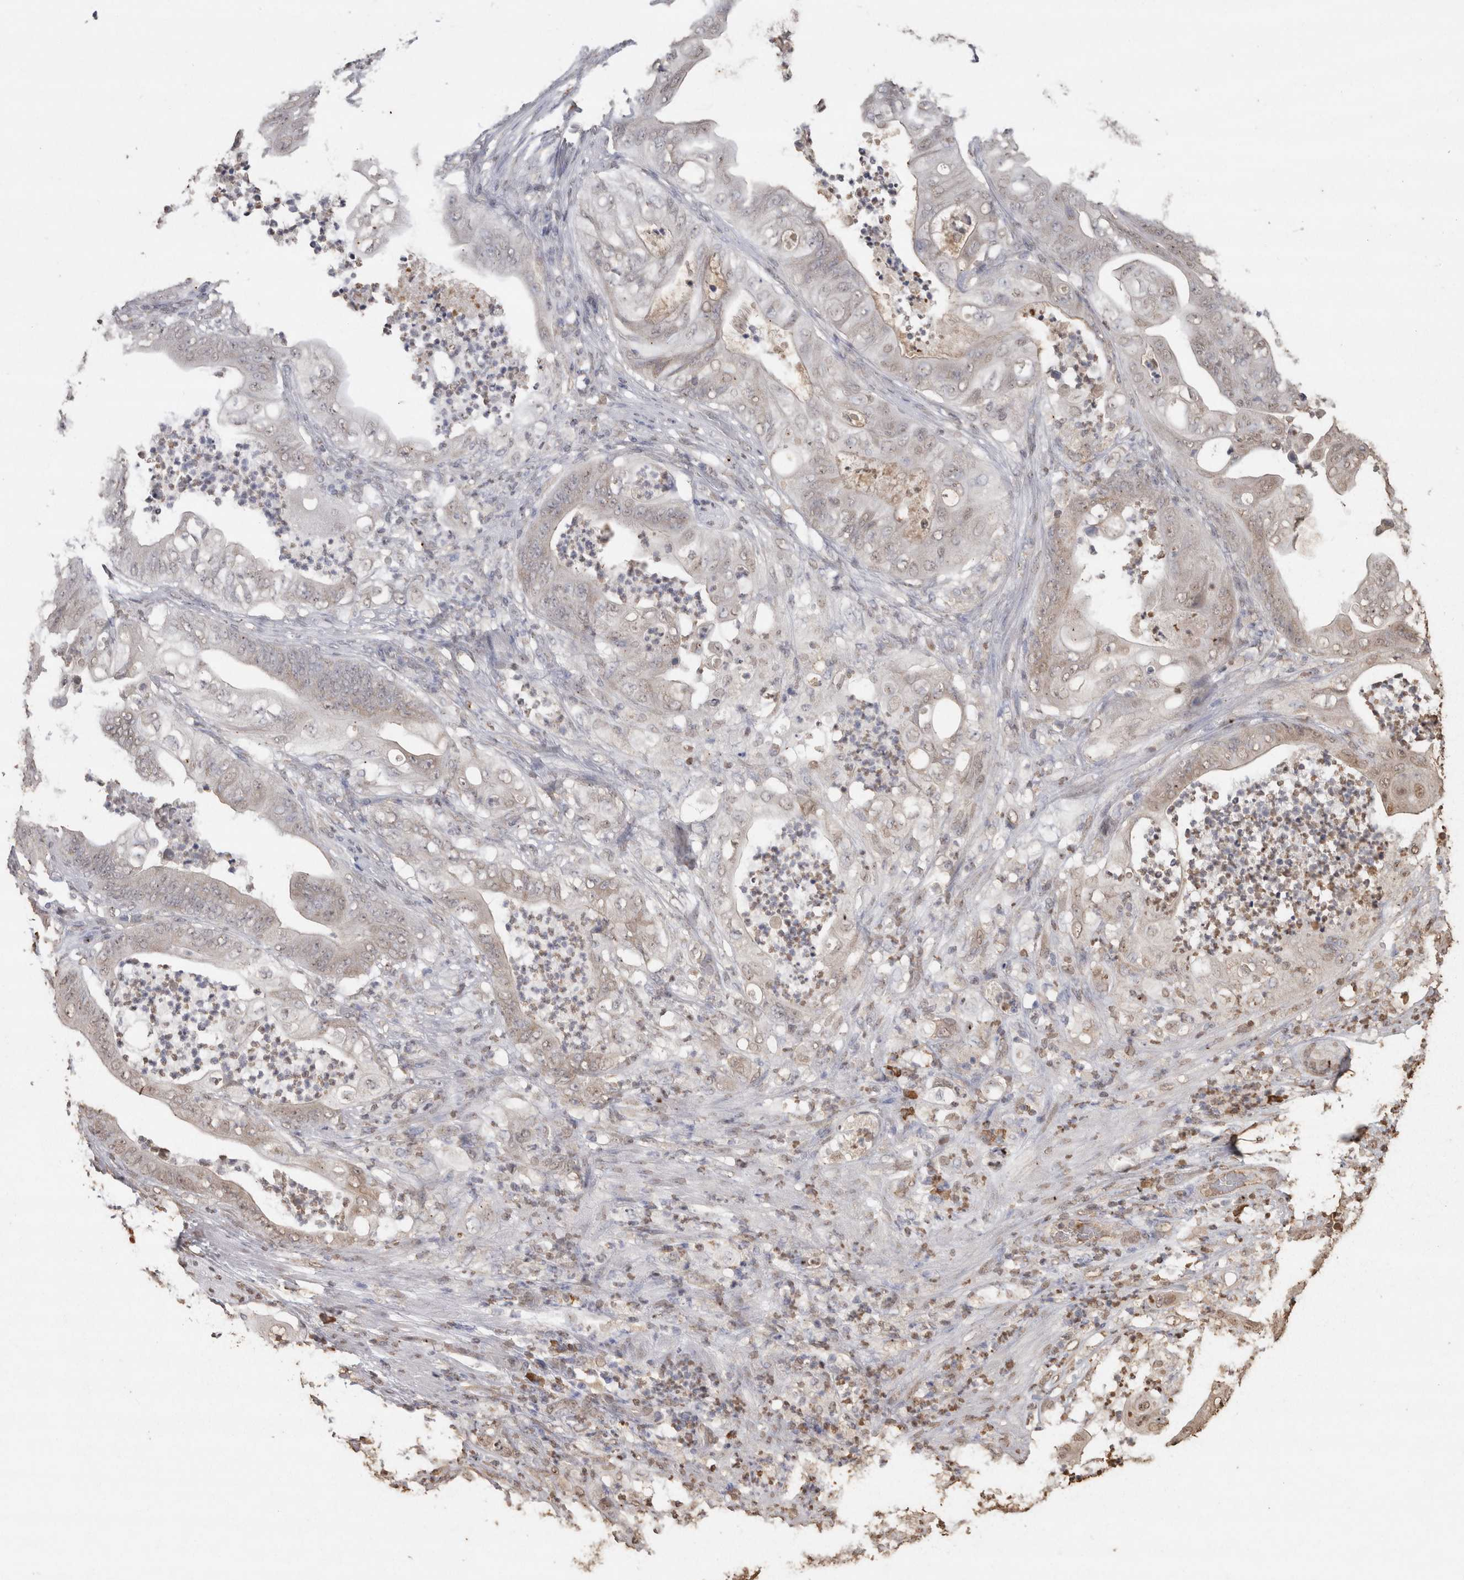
{"staining": {"intensity": "weak", "quantity": "25%-75%", "location": "cytoplasmic/membranous,nuclear"}, "tissue": "stomach cancer", "cell_type": "Tumor cells", "image_type": "cancer", "snomed": [{"axis": "morphology", "description": "Adenocarcinoma, NOS"}, {"axis": "topography", "description": "Stomach"}], "caption": "IHC staining of stomach cancer (adenocarcinoma), which displays low levels of weak cytoplasmic/membranous and nuclear staining in about 25%-75% of tumor cells indicating weak cytoplasmic/membranous and nuclear protein expression. The staining was performed using DAB (3,3'-diaminobenzidine) (brown) for protein detection and nuclei were counterstained in hematoxylin (blue).", "gene": "CRELD2", "patient": {"sex": "female", "age": 73}}